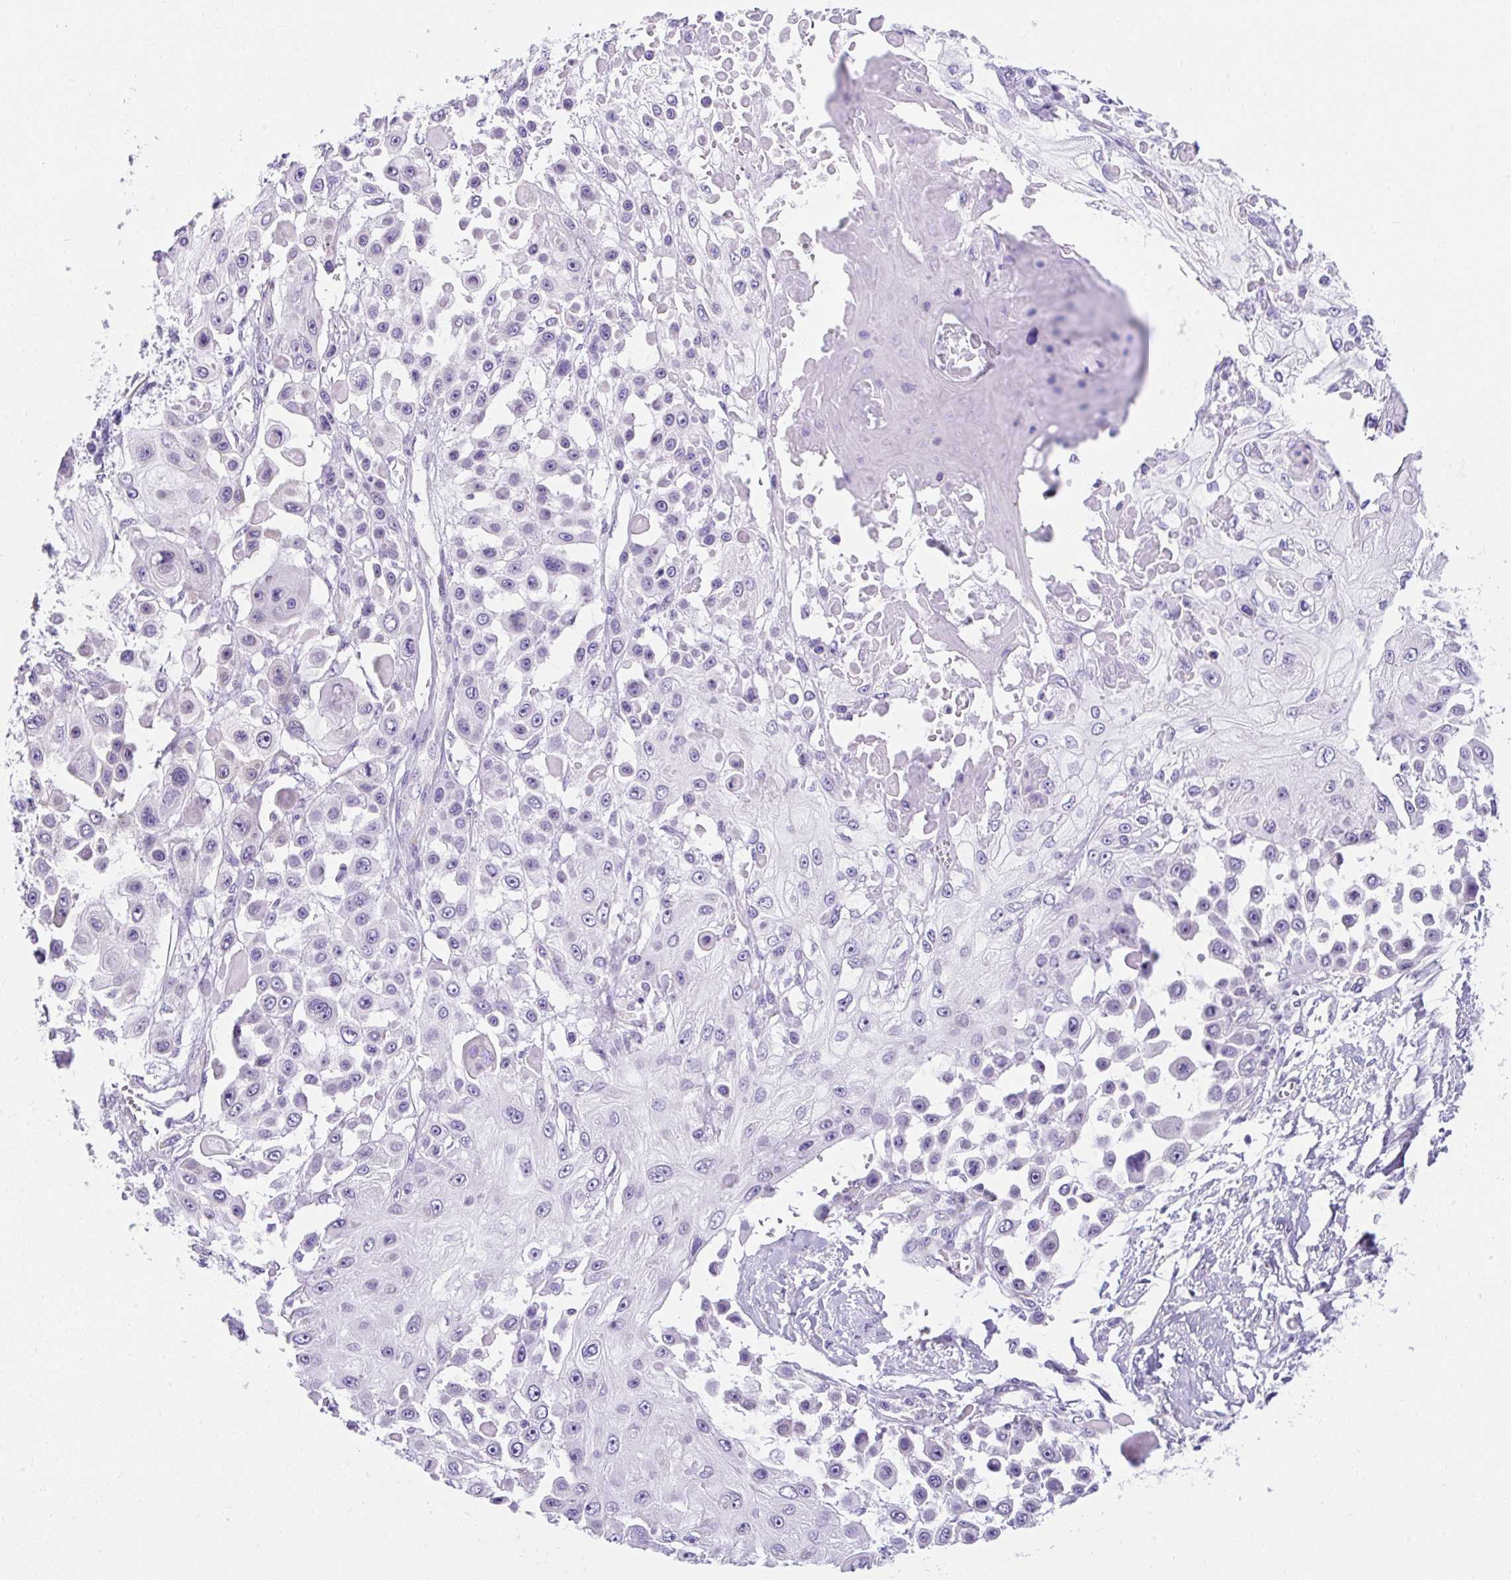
{"staining": {"intensity": "negative", "quantity": "none", "location": "none"}, "tissue": "skin cancer", "cell_type": "Tumor cells", "image_type": "cancer", "snomed": [{"axis": "morphology", "description": "Squamous cell carcinoma, NOS"}, {"axis": "topography", "description": "Skin"}], "caption": "Immunohistochemistry of human skin cancer demonstrates no staining in tumor cells. The staining was performed using DAB to visualize the protein expression in brown, while the nuclei were stained in blue with hematoxylin (Magnification: 20x).", "gene": "GOLGA8A", "patient": {"sex": "male", "age": 67}}